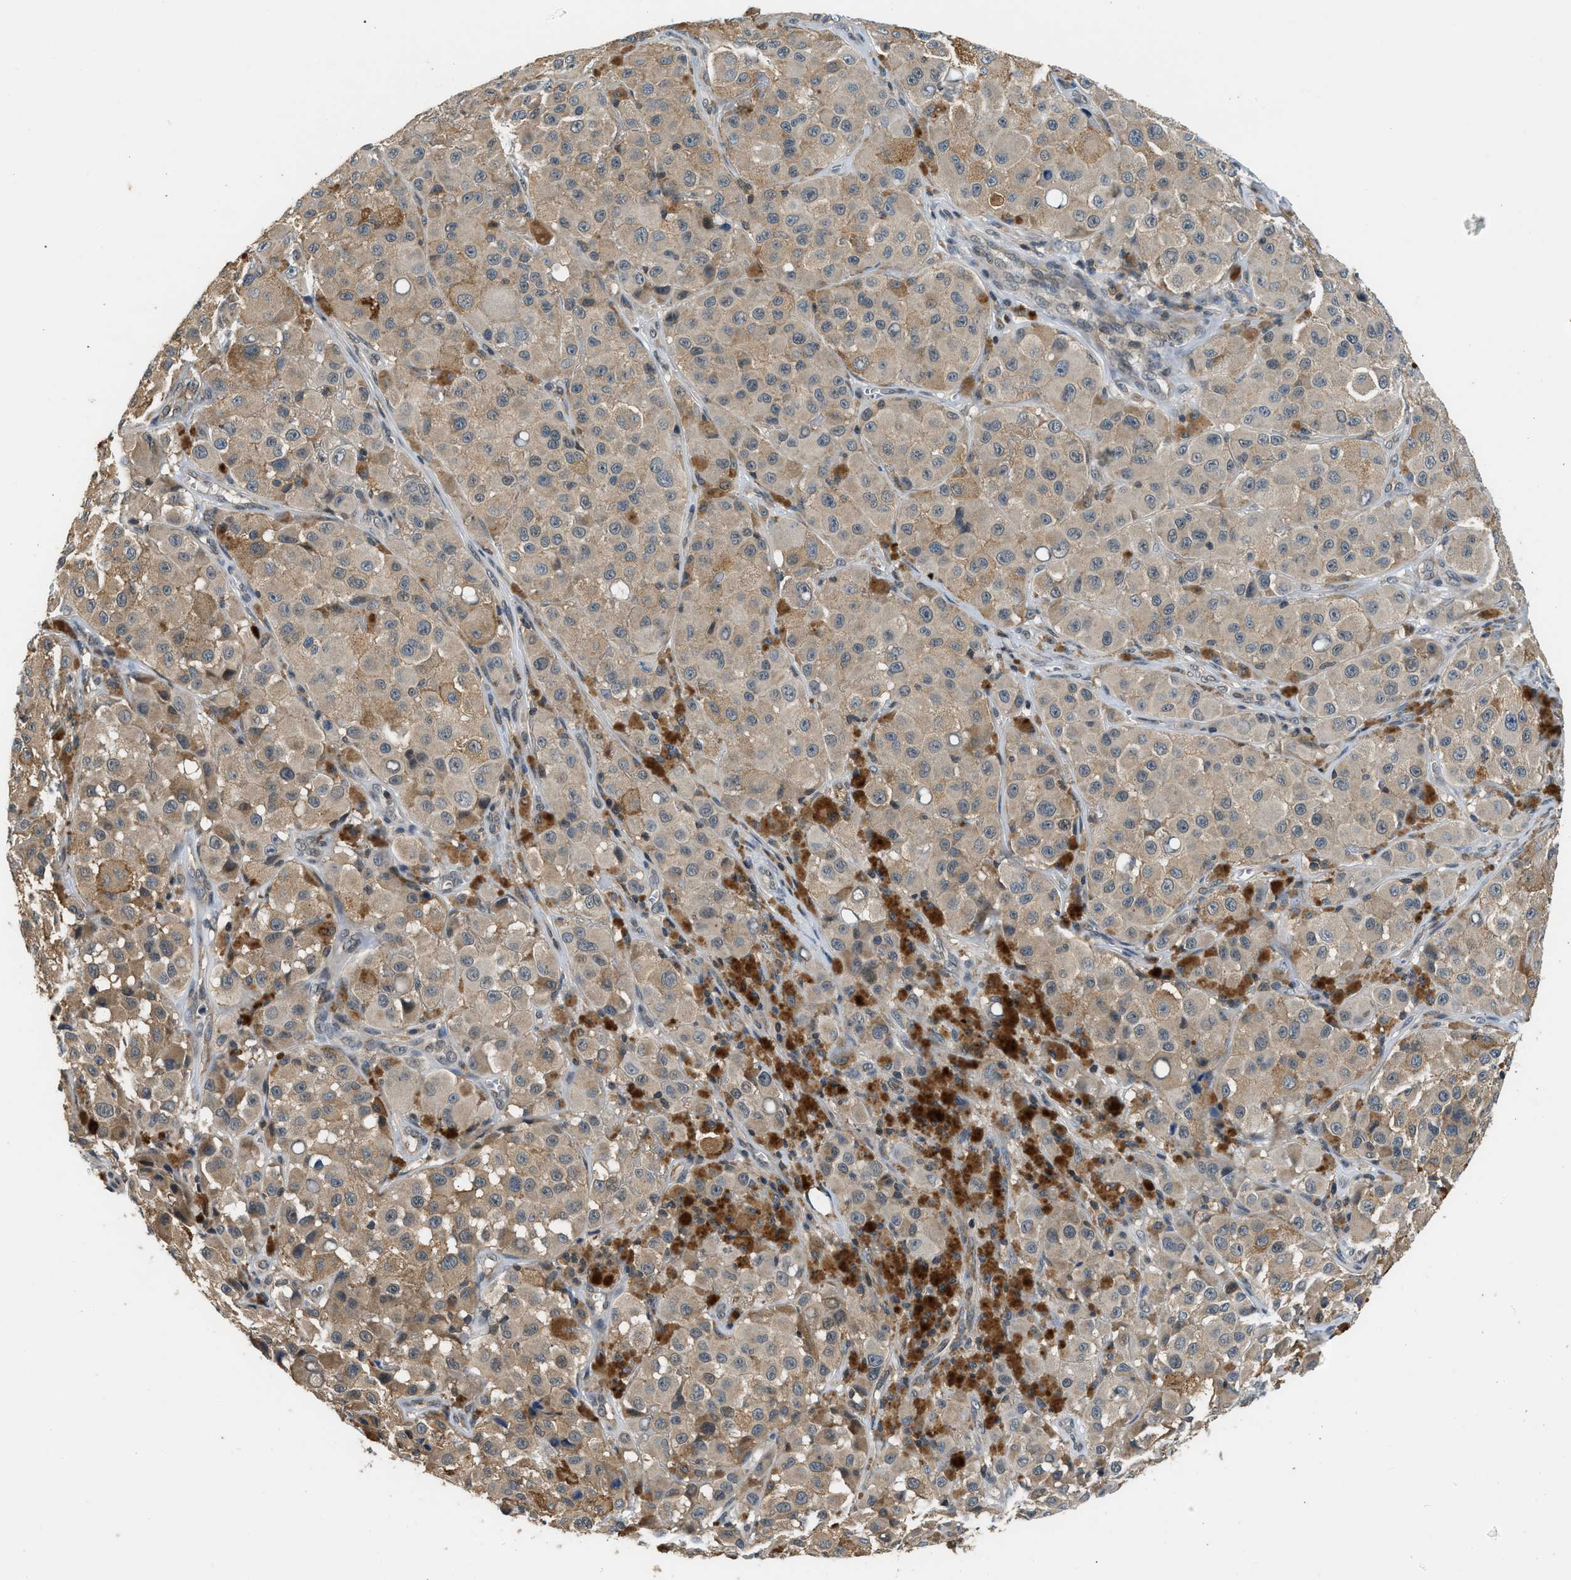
{"staining": {"intensity": "moderate", "quantity": ">75%", "location": "cytoplasmic/membranous"}, "tissue": "melanoma", "cell_type": "Tumor cells", "image_type": "cancer", "snomed": [{"axis": "morphology", "description": "Malignant melanoma, NOS"}, {"axis": "topography", "description": "Skin"}], "caption": "Protein positivity by immunohistochemistry reveals moderate cytoplasmic/membranous expression in about >75% of tumor cells in melanoma. (DAB (3,3'-diaminobenzidine) = brown stain, brightfield microscopy at high magnification).", "gene": "MTMR1", "patient": {"sex": "male", "age": 84}}